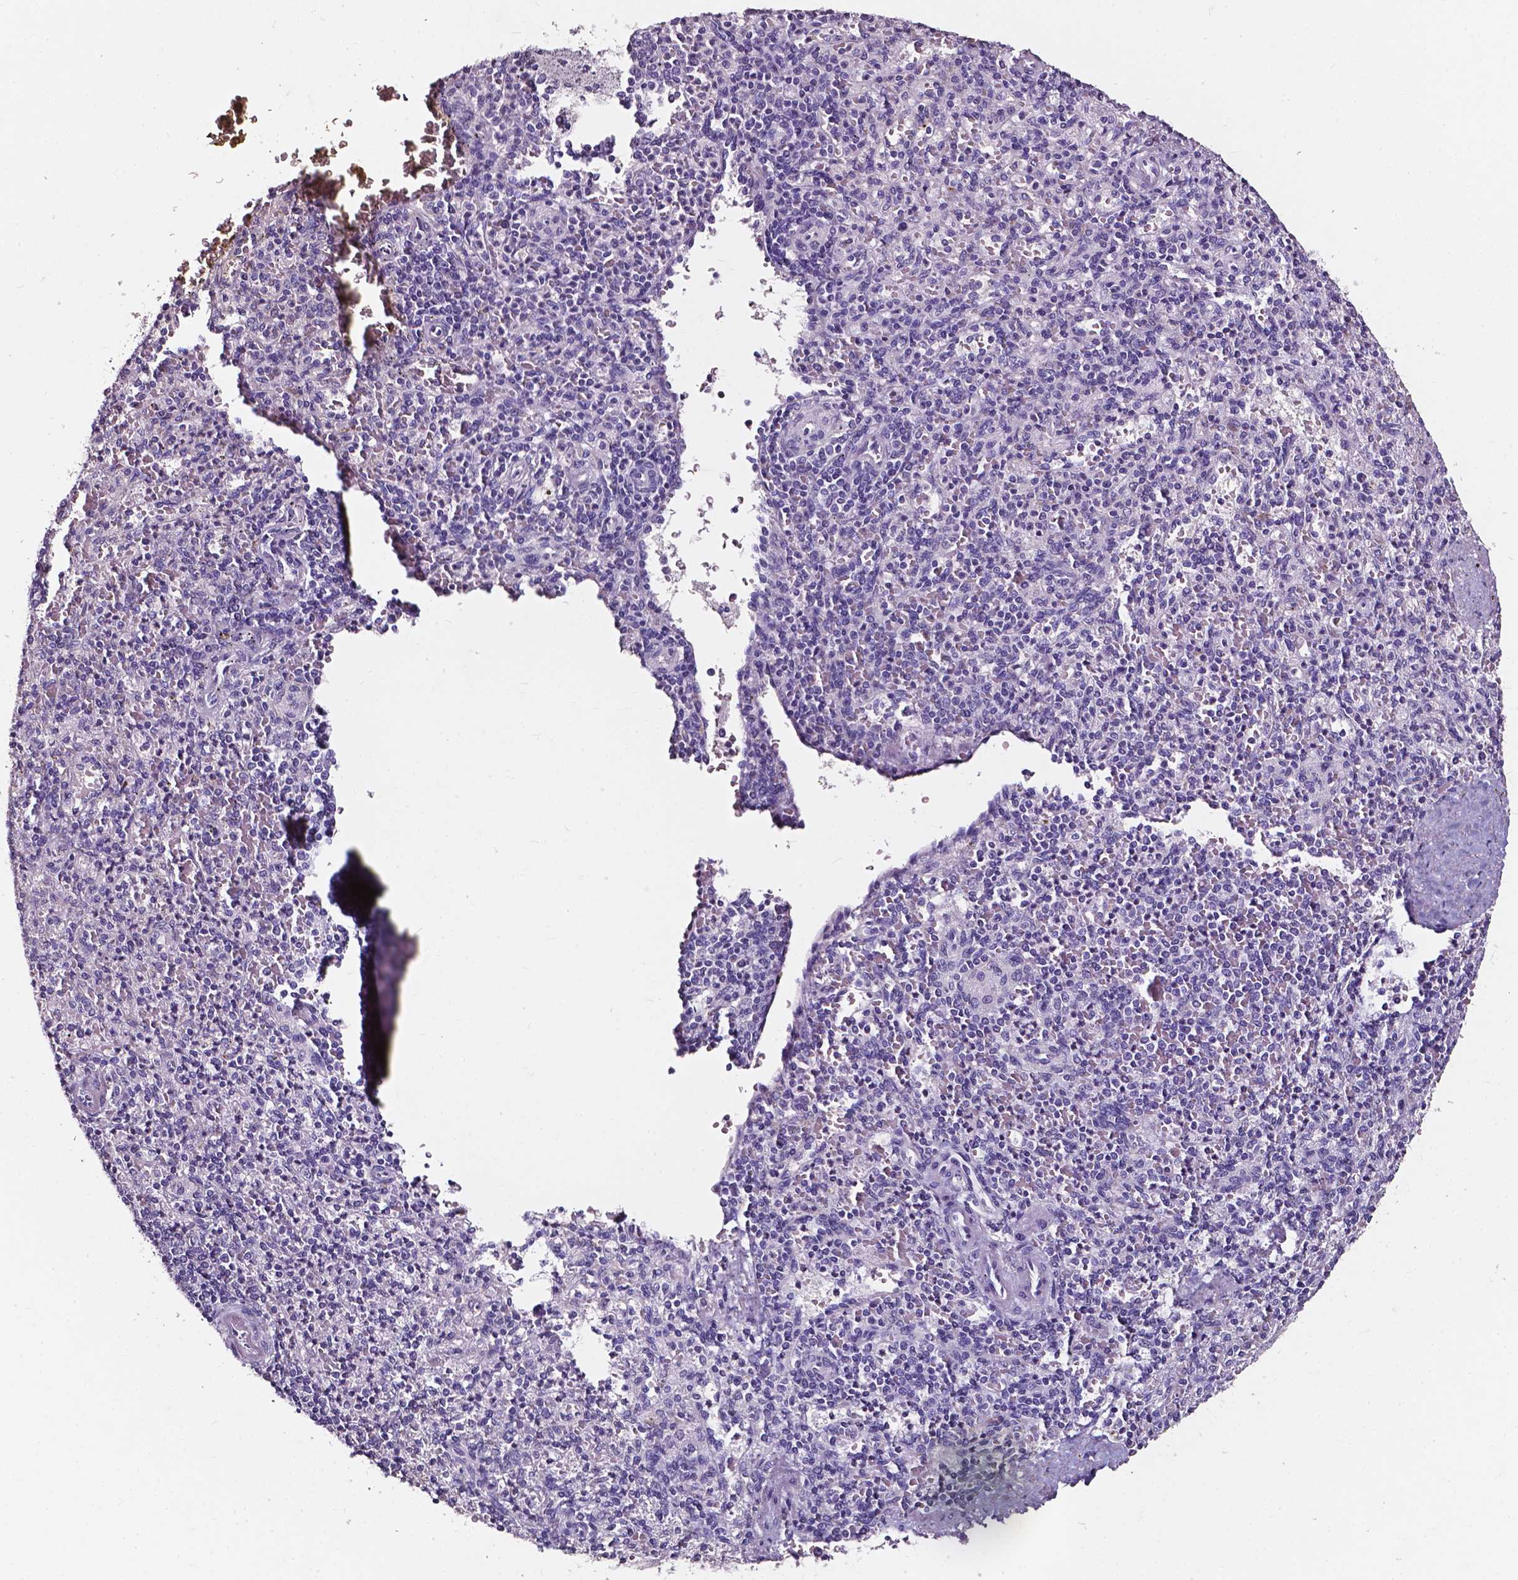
{"staining": {"intensity": "negative", "quantity": "none", "location": "none"}, "tissue": "spleen", "cell_type": "Cells in red pulp", "image_type": "normal", "snomed": [{"axis": "morphology", "description": "Normal tissue, NOS"}, {"axis": "topography", "description": "Spleen"}], "caption": "Immunohistochemistry (IHC) histopathology image of normal spleen stained for a protein (brown), which demonstrates no positivity in cells in red pulp. (Stains: DAB (3,3'-diaminobenzidine) immunohistochemistry with hematoxylin counter stain, Microscopy: brightfield microscopy at high magnification).", "gene": "DEFA5", "patient": {"sex": "female", "age": 74}}